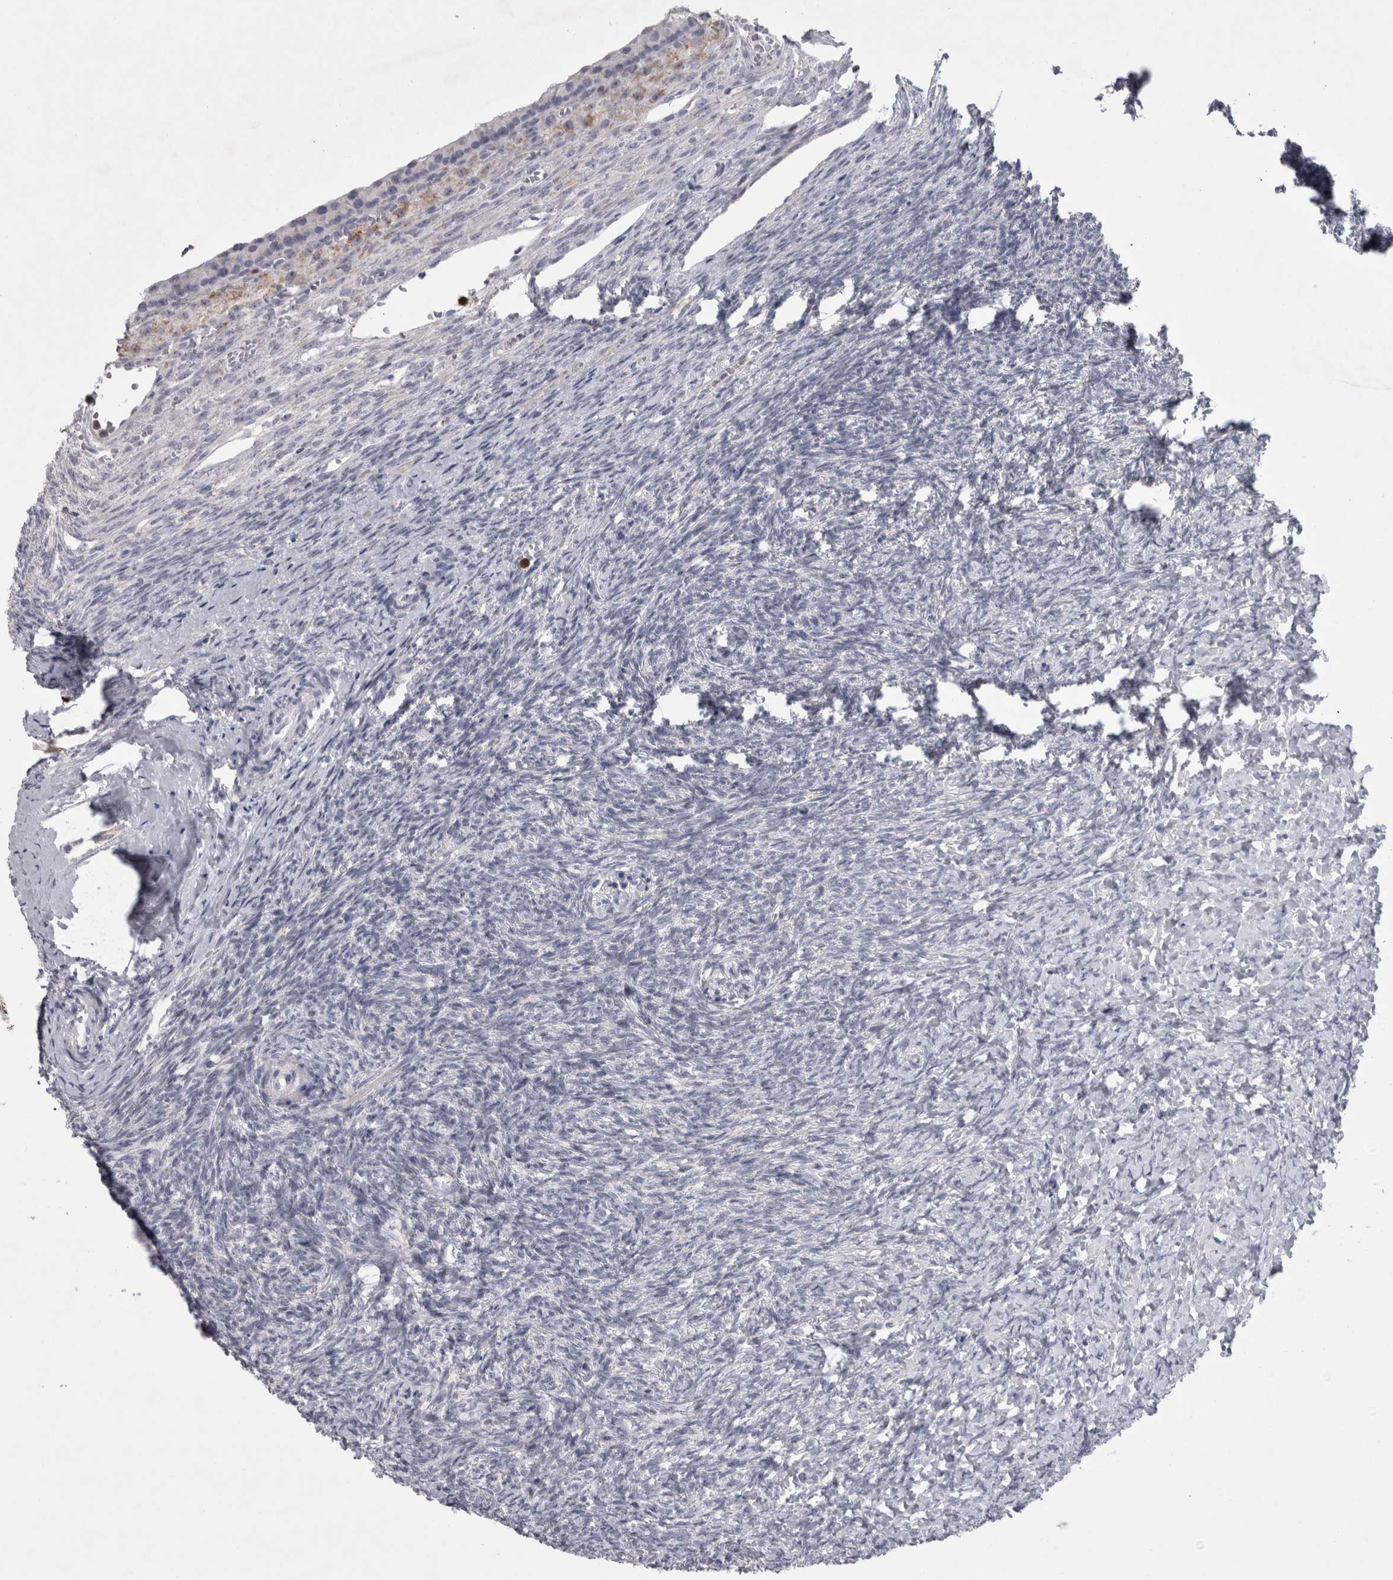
{"staining": {"intensity": "negative", "quantity": "none", "location": "none"}, "tissue": "ovary", "cell_type": "Follicle cells", "image_type": "normal", "snomed": [{"axis": "morphology", "description": "Normal tissue, NOS"}, {"axis": "topography", "description": "Ovary"}], "caption": "IHC image of unremarkable ovary: human ovary stained with DAB exhibits no significant protein expression in follicle cells.", "gene": "AGMAT", "patient": {"sex": "female", "age": 41}}